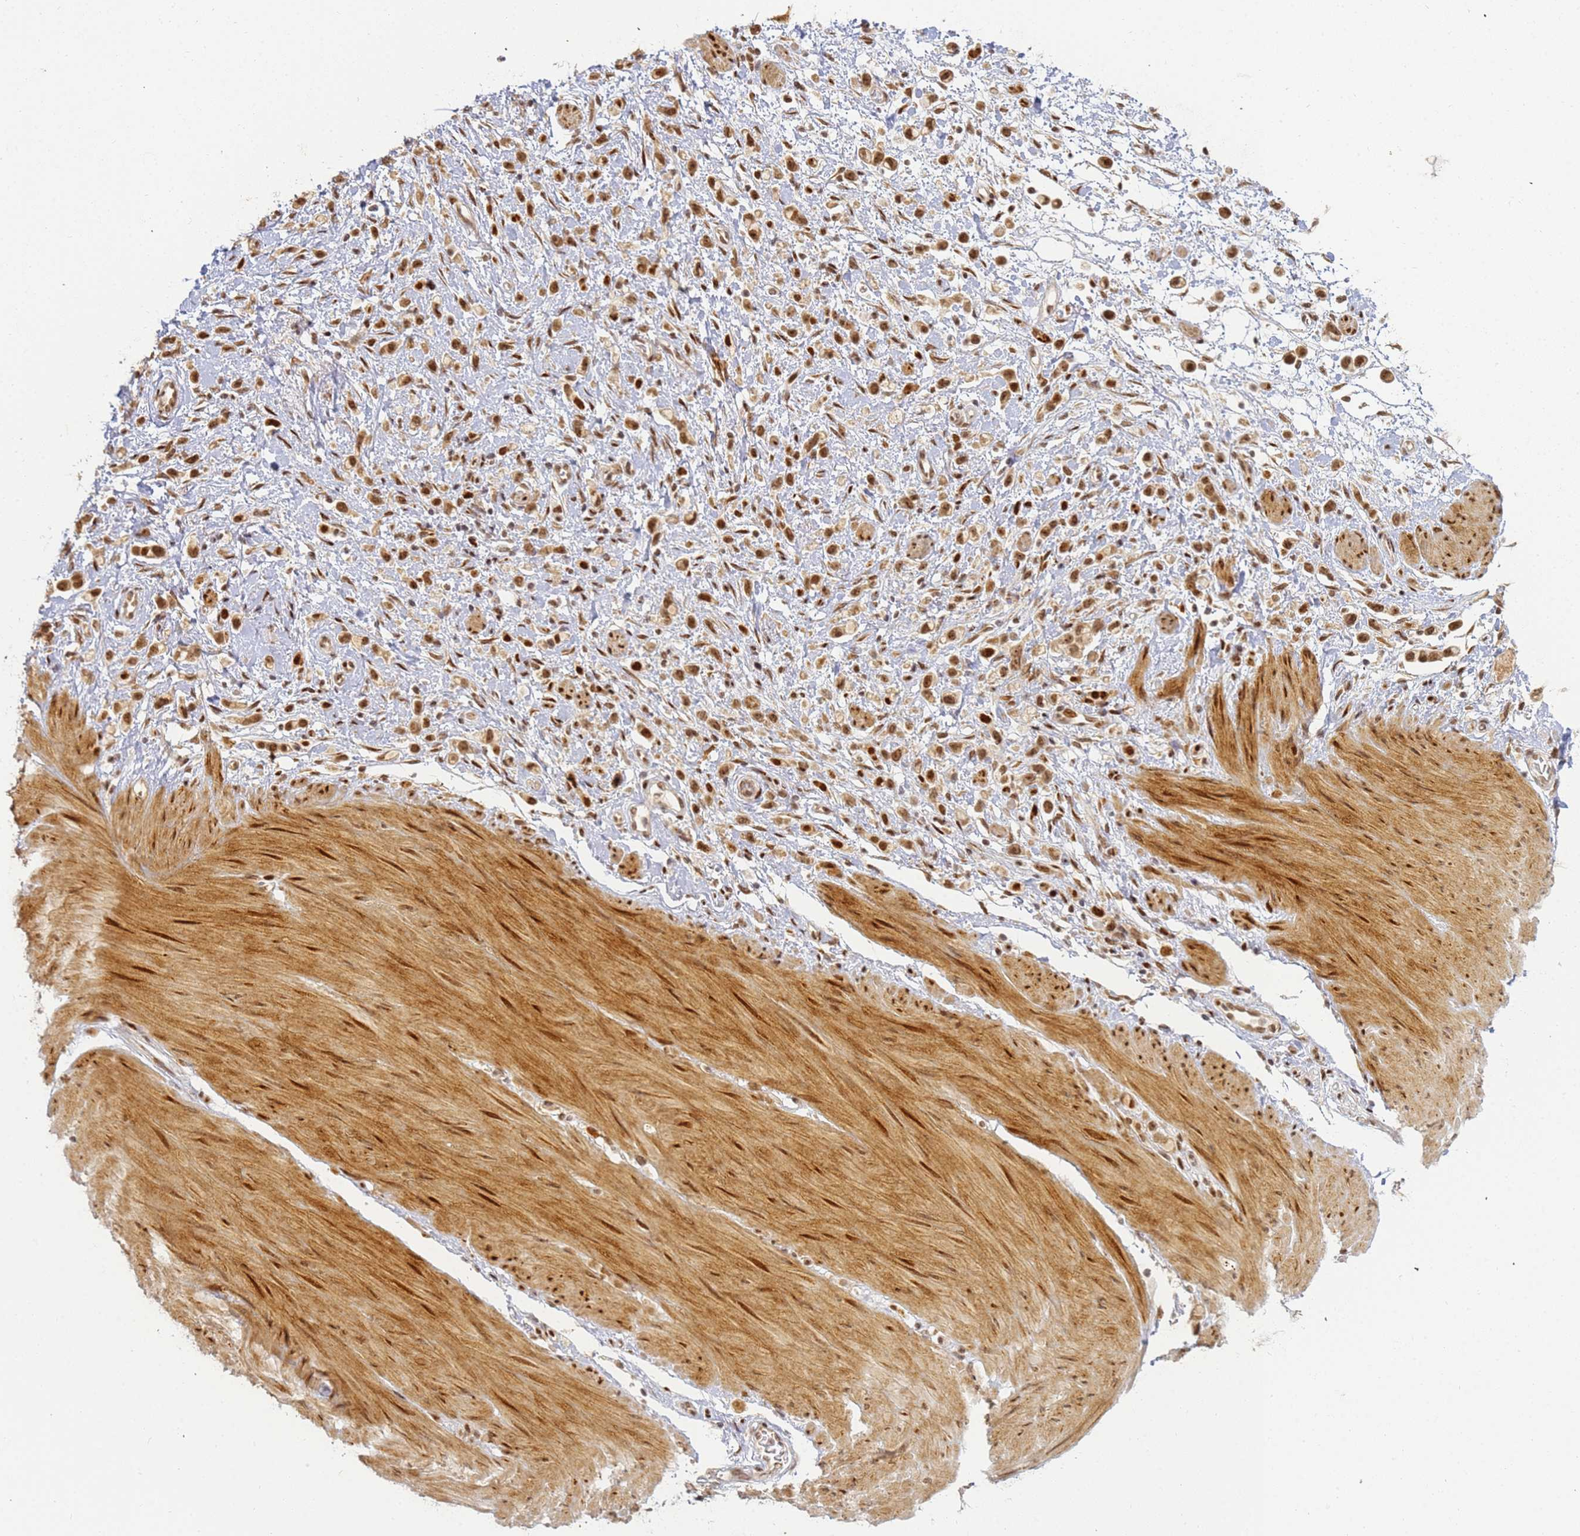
{"staining": {"intensity": "moderate", "quantity": ">75%", "location": "nuclear"}, "tissue": "stomach cancer", "cell_type": "Tumor cells", "image_type": "cancer", "snomed": [{"axis": "morphology", "description": "Adenocarcinoma, NOS"}, {"axis": "topography", "description": "Stomach"}], "caption": "IHC histopathology image of stomach cancer stained for a protein (brown), which exhibits medium levels of moderate nuclear positivity in about >75% of tumor cells.", "gene": "ABCA2", "patient": {"sex": "female", "age": 65}}